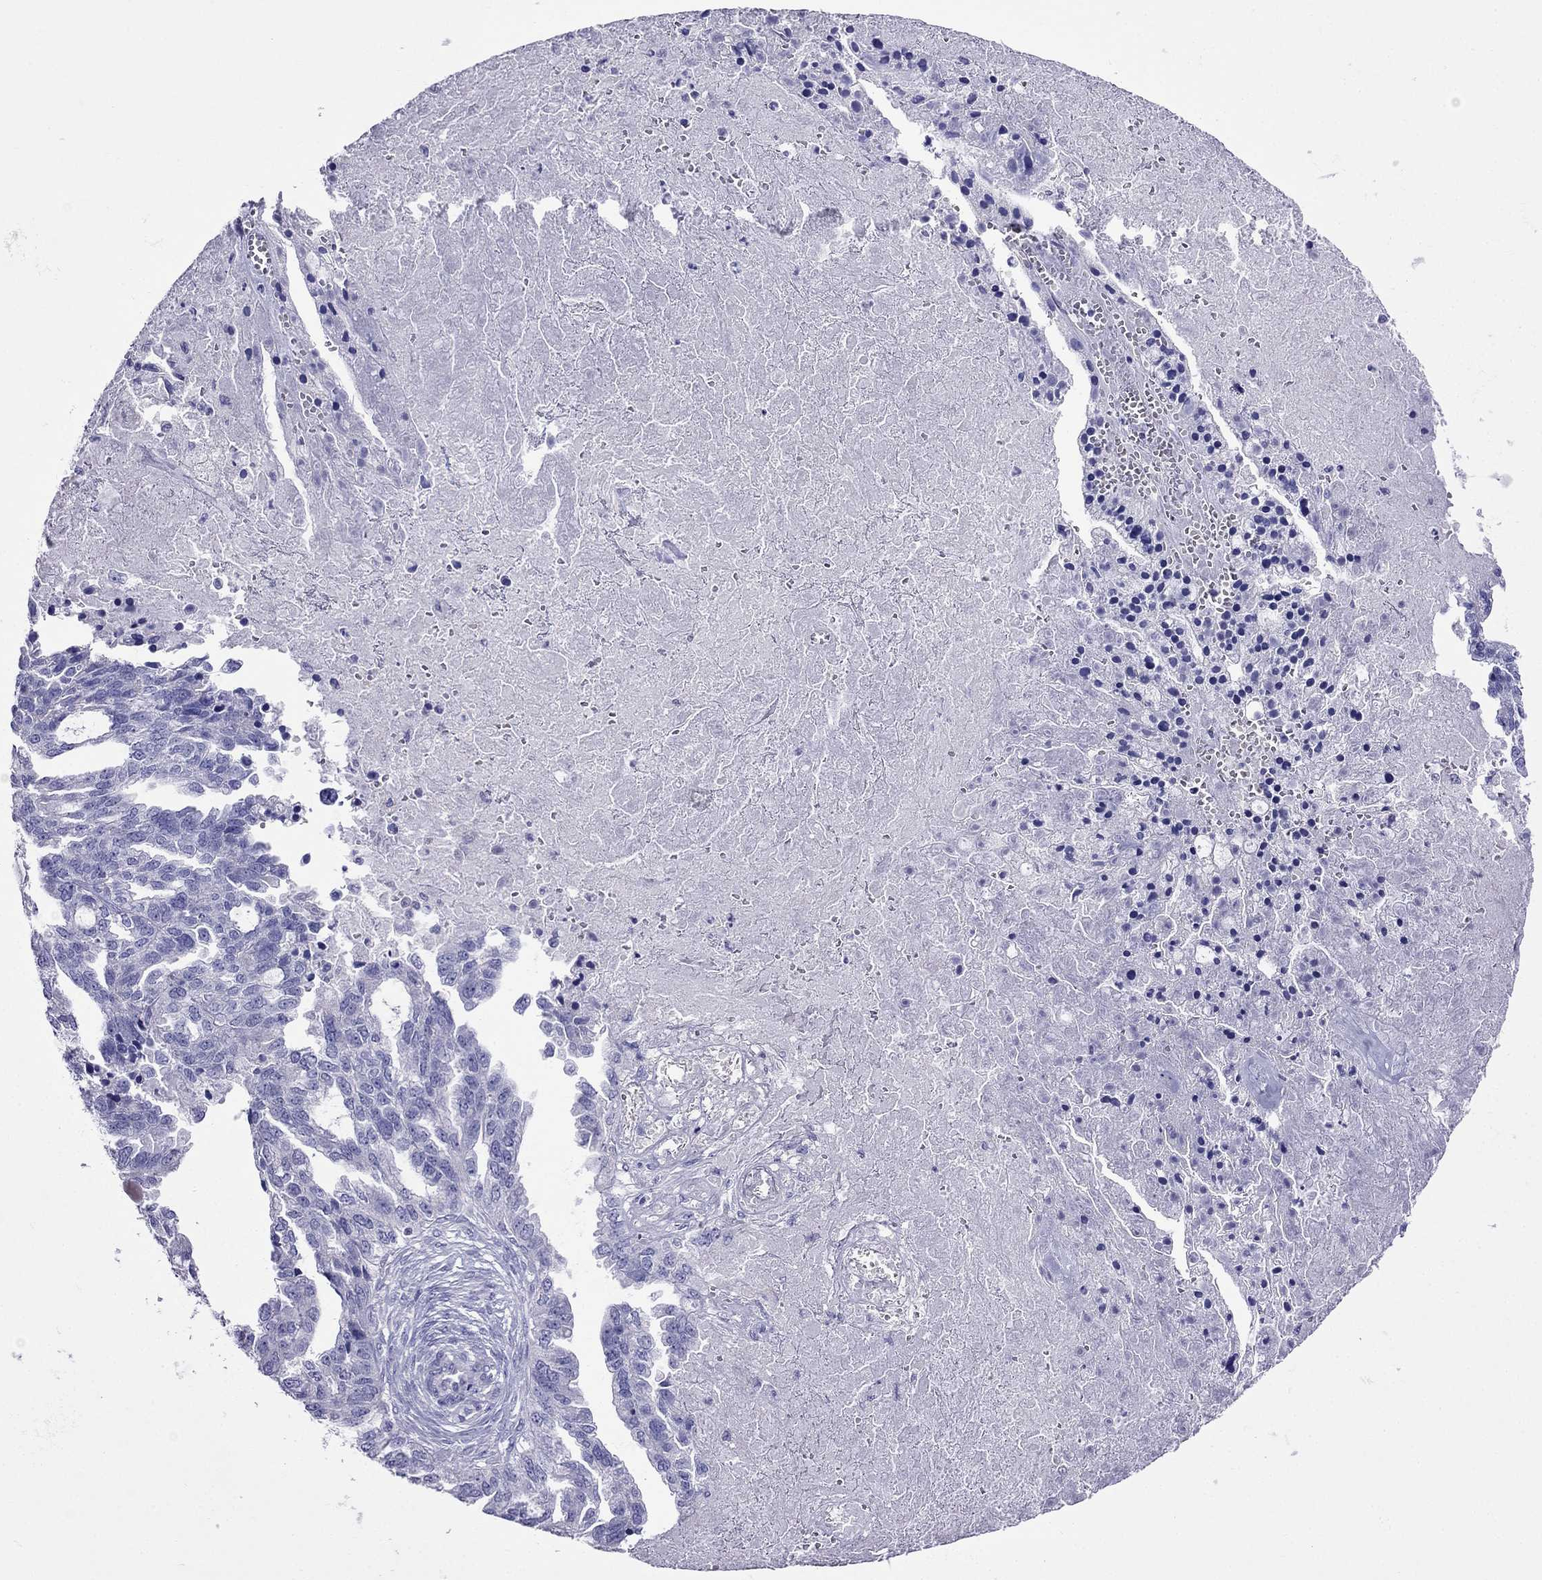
{"staining": {"intensity": "negative", "quantity": "none", "location": "none"}, "tissue": "ovarian cancer", "cell_type": "Tumor cells", "image_type": "cancer", "snomed": [{"axis": "morphology", "description": "Cystadenocarcinoma, serous, NOS"}, {"axis": "topography", "description": "Ovary"}], "caption": "IHC of ovarian cancer (serous cystadenocarcinoma) shows no staining in tumor cells.", "gene": "TDRD1", "patient": {"sex": "female", "age": 51}}